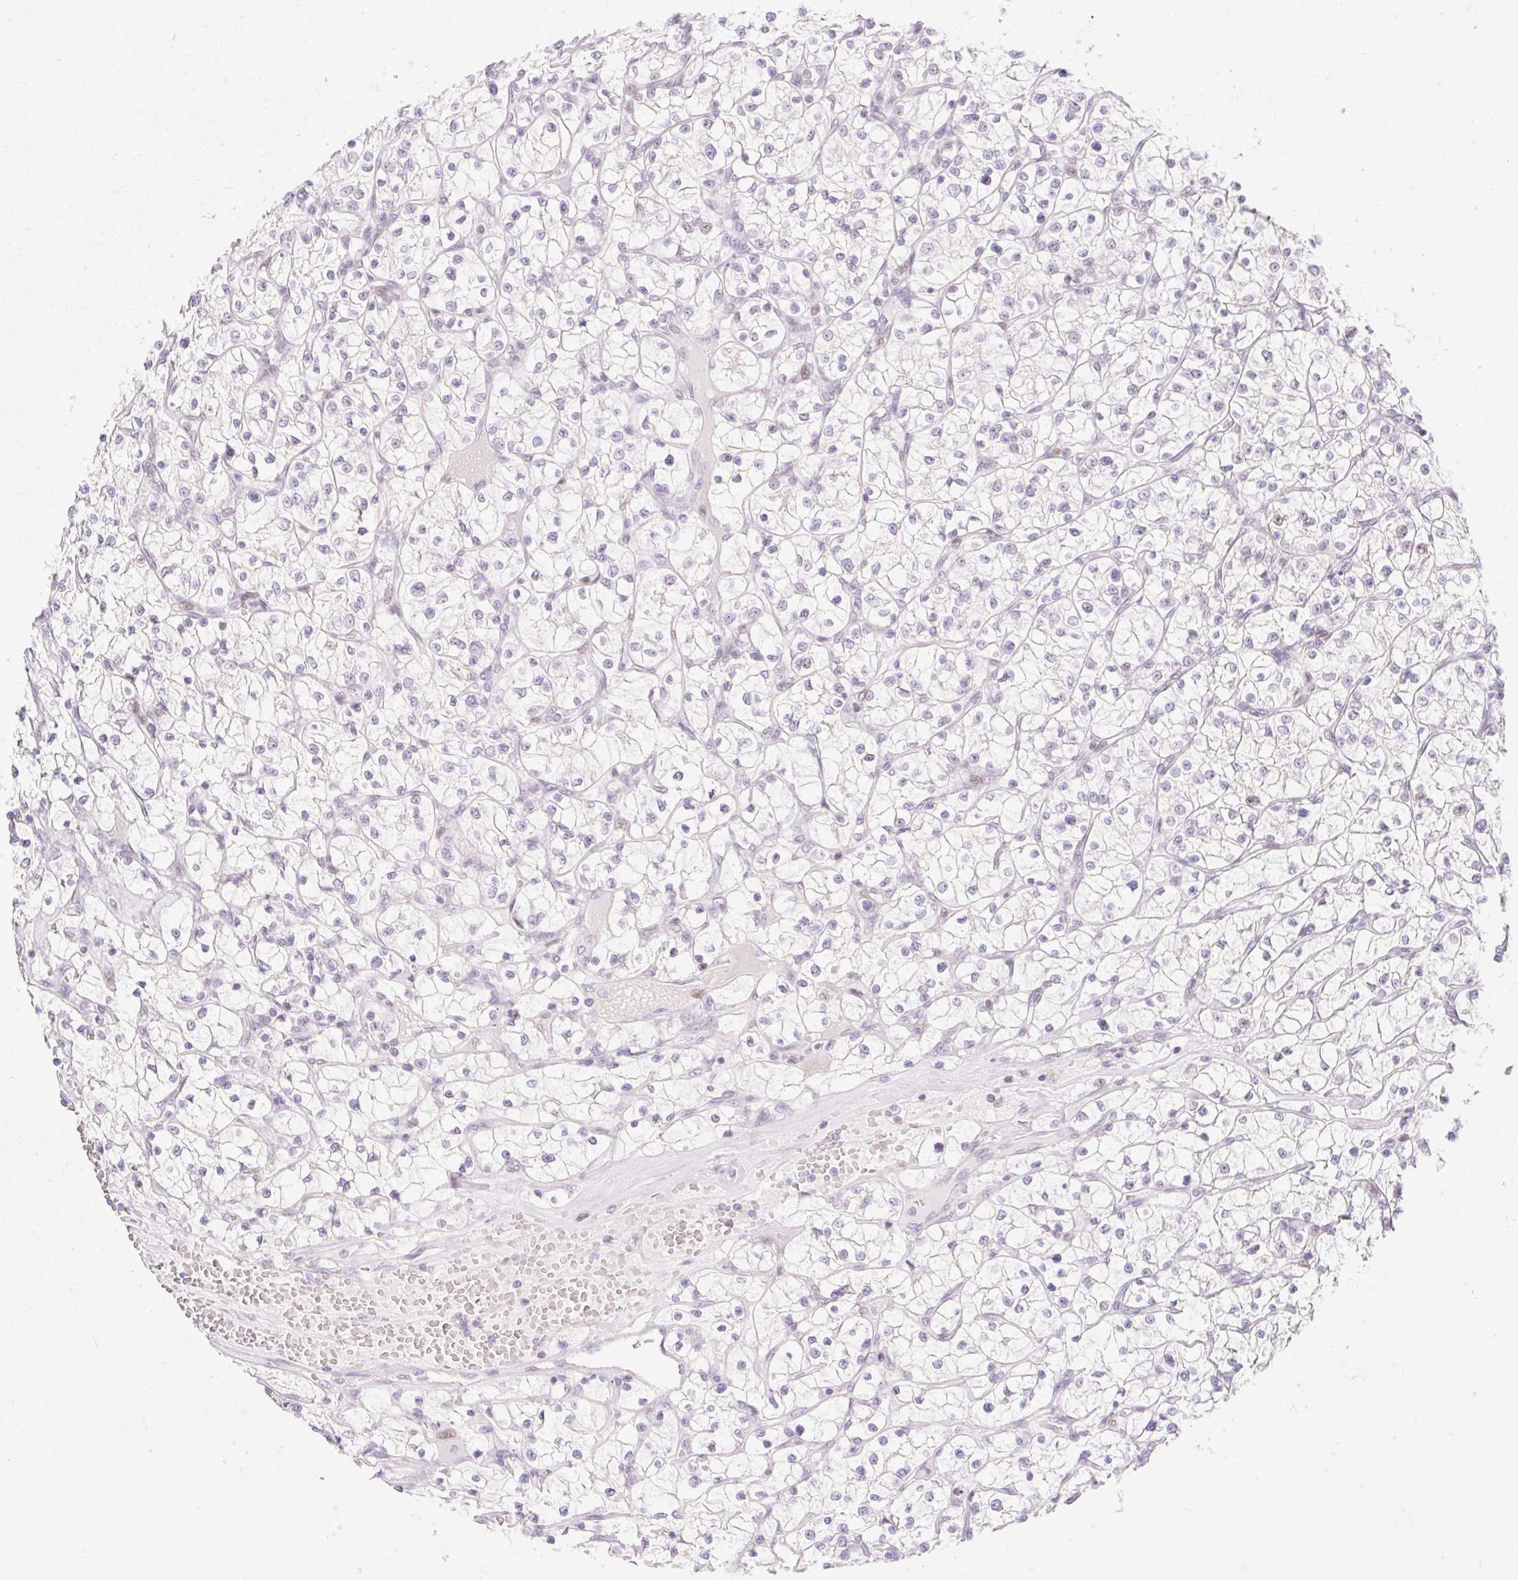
{"staining": {"intensity": "negative", "quantity": "none", "location": "none"}, "tissue": "renal cancer", "cell_type": "Tumor cells", "image_type": "cancer", "snomed": [{"axis": "morphology", "description": "Adenocarcinoma, NOS"}, {"axis": "topography", "description": "Kidney"}], "caption": "A high-resolution micrograph shows immunohistochemistry staining of renal cancer (adenocarcinoma), which exhibits no significant staining in tumor cells.", "gene": "H2BW1", "patient": {"sex": "female", "age": 64}}